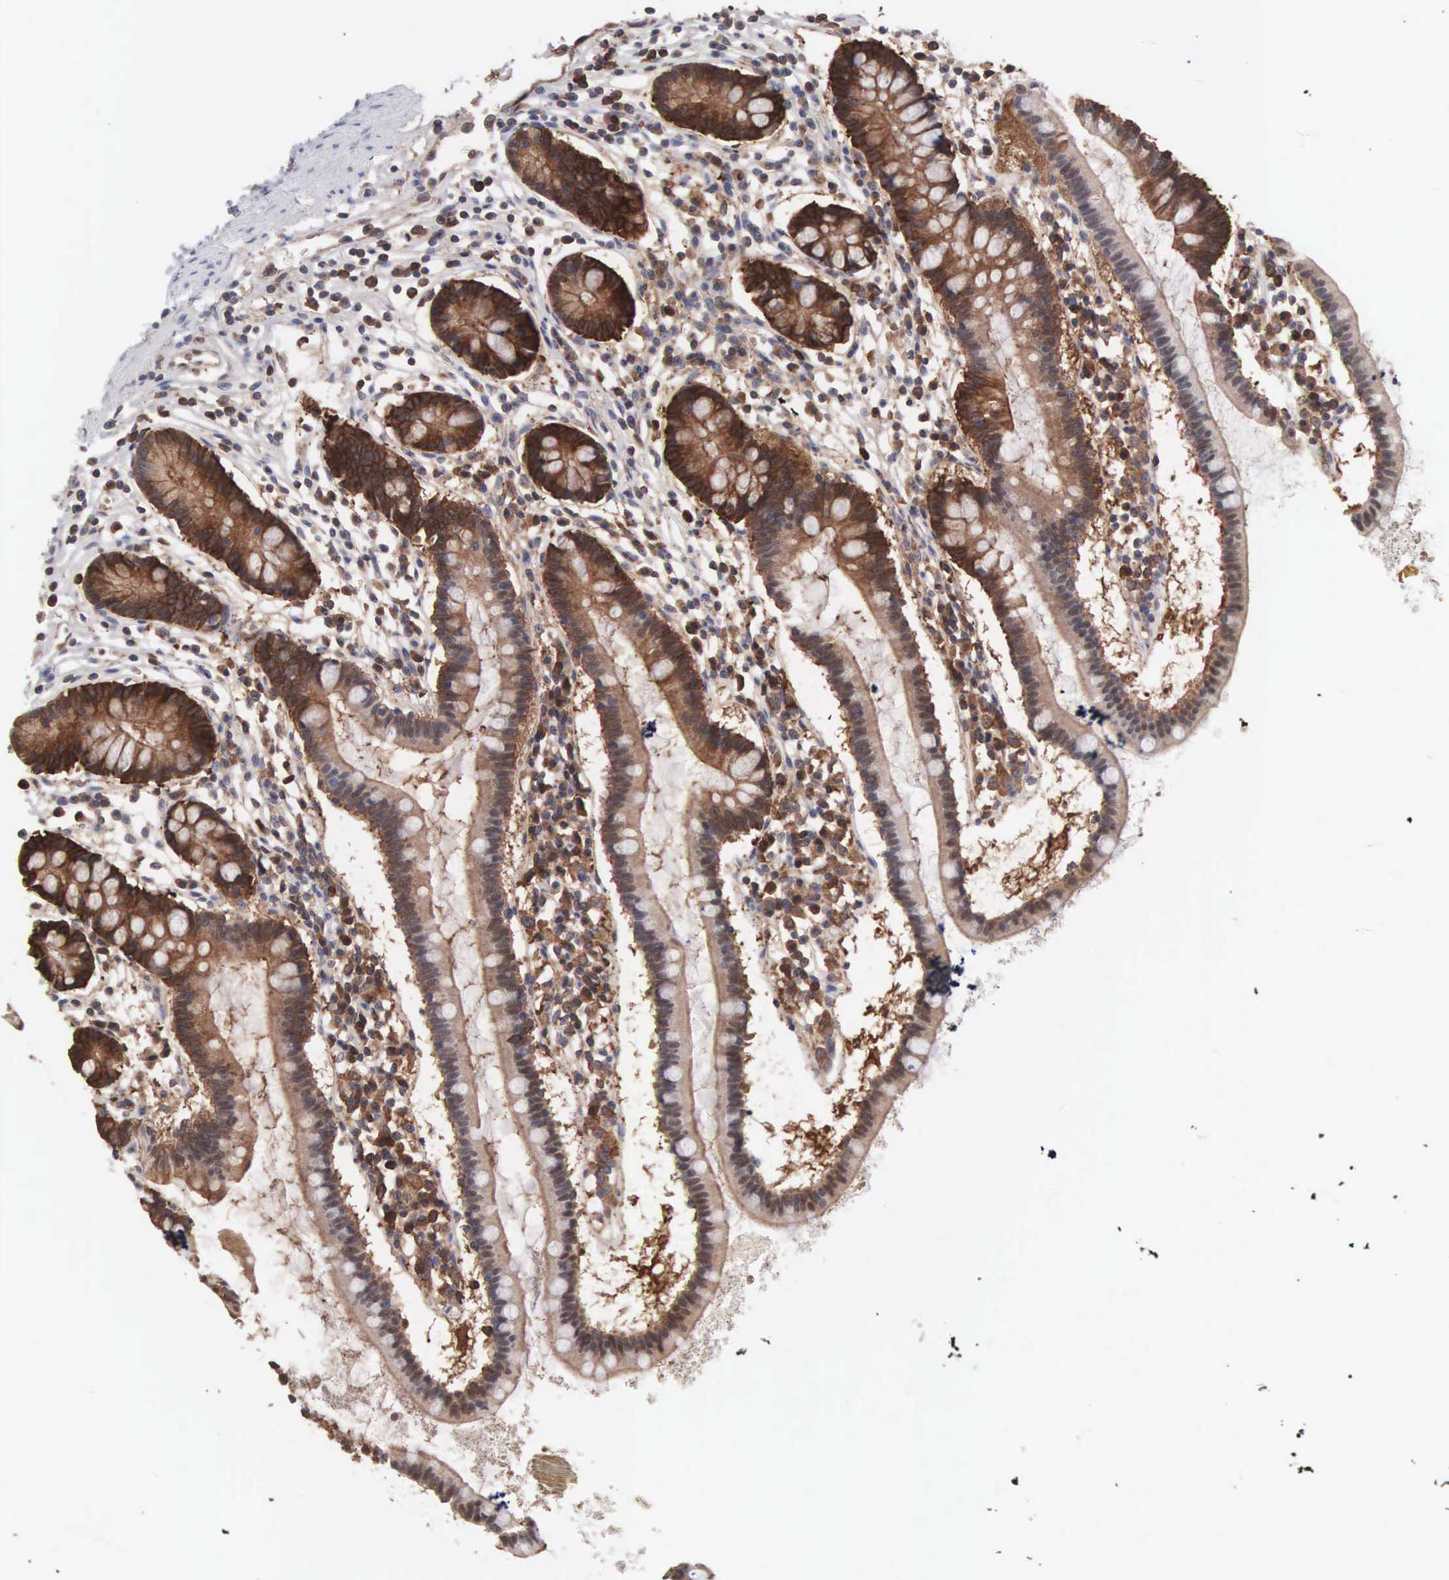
{"staining": {"intensity": "strong", "quantity": ">75%", "location": "cytoplasmic/membranous"}, "tissue": "small intestine", "cell_type": "Glandular cells", "image_type": "normal", "snomed": [{"axis": "morphology", "description": "Normal tissue, NOS"}, {"axis": "topography", "description": "Small intestine"}], "caption": "Glandular cells reveal high levels of strong cytoplasmic/membranous staining in approximately >75% of cells in normal small intestine. The staining was performed using DAB to visualize the protein expression in brown, while the nuclei were stained in blue with hematoxylin (Magnification: 20x).", "gene": "MTHFD1", "patient": {"sex": "female", "age": 37}}